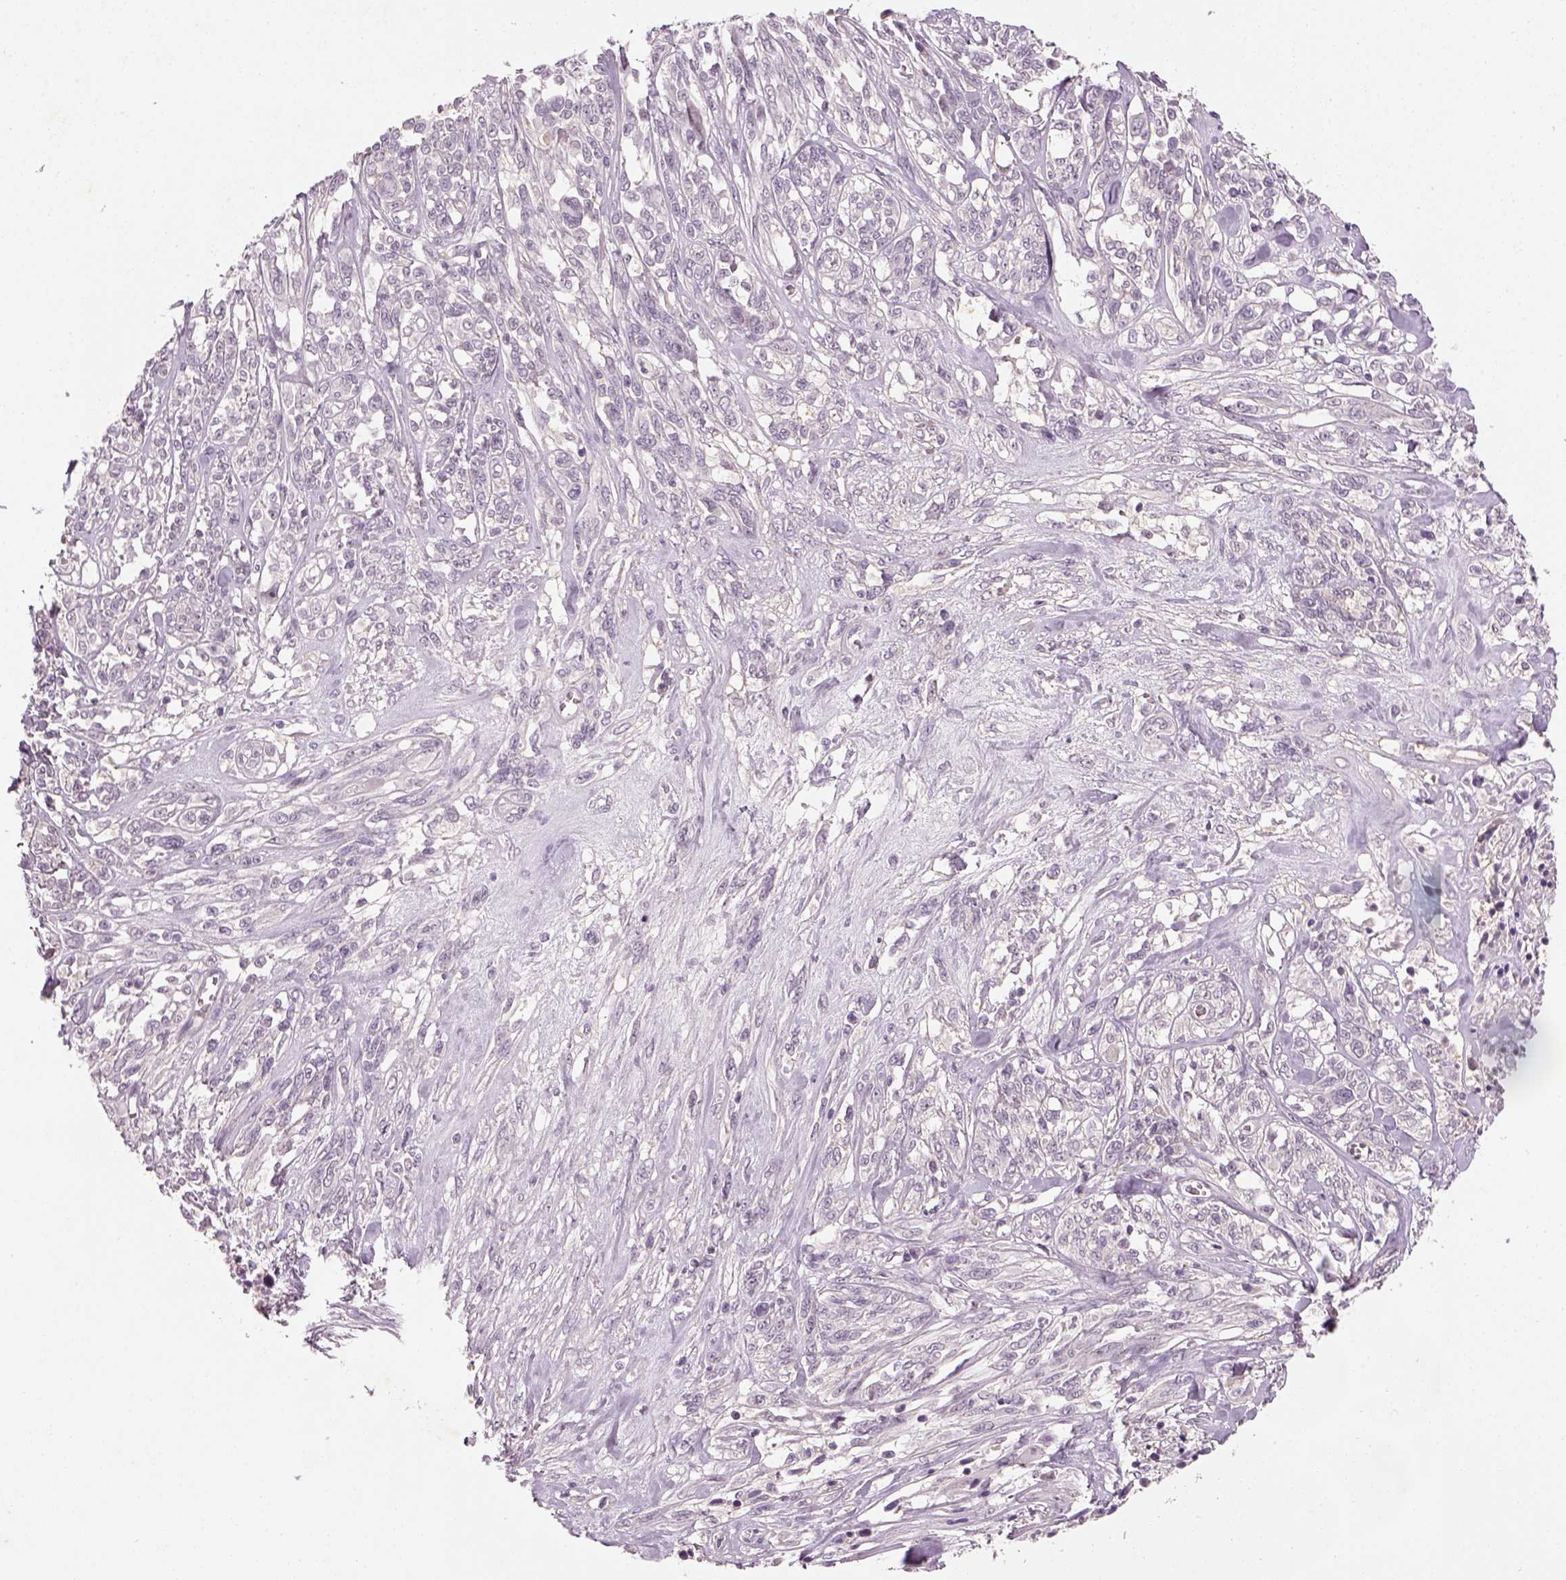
{"staining": {"intensity": "negative", "quantity": "none", "location": "none"}, "tissue": "melanoma", "cell_type": "Tumor cells", "image_type": "cancer", "snomed": [{"axis": "morphology", "description": "Malignant melanoma, NOS"}, {"axis": "topography", "description": "Skin"}], "caption": "Image shows no protein staining in tumor cells of malignant melanoma tissue.", "gene": "GDNF", "patient": {"sex": "female", "age": 91}}